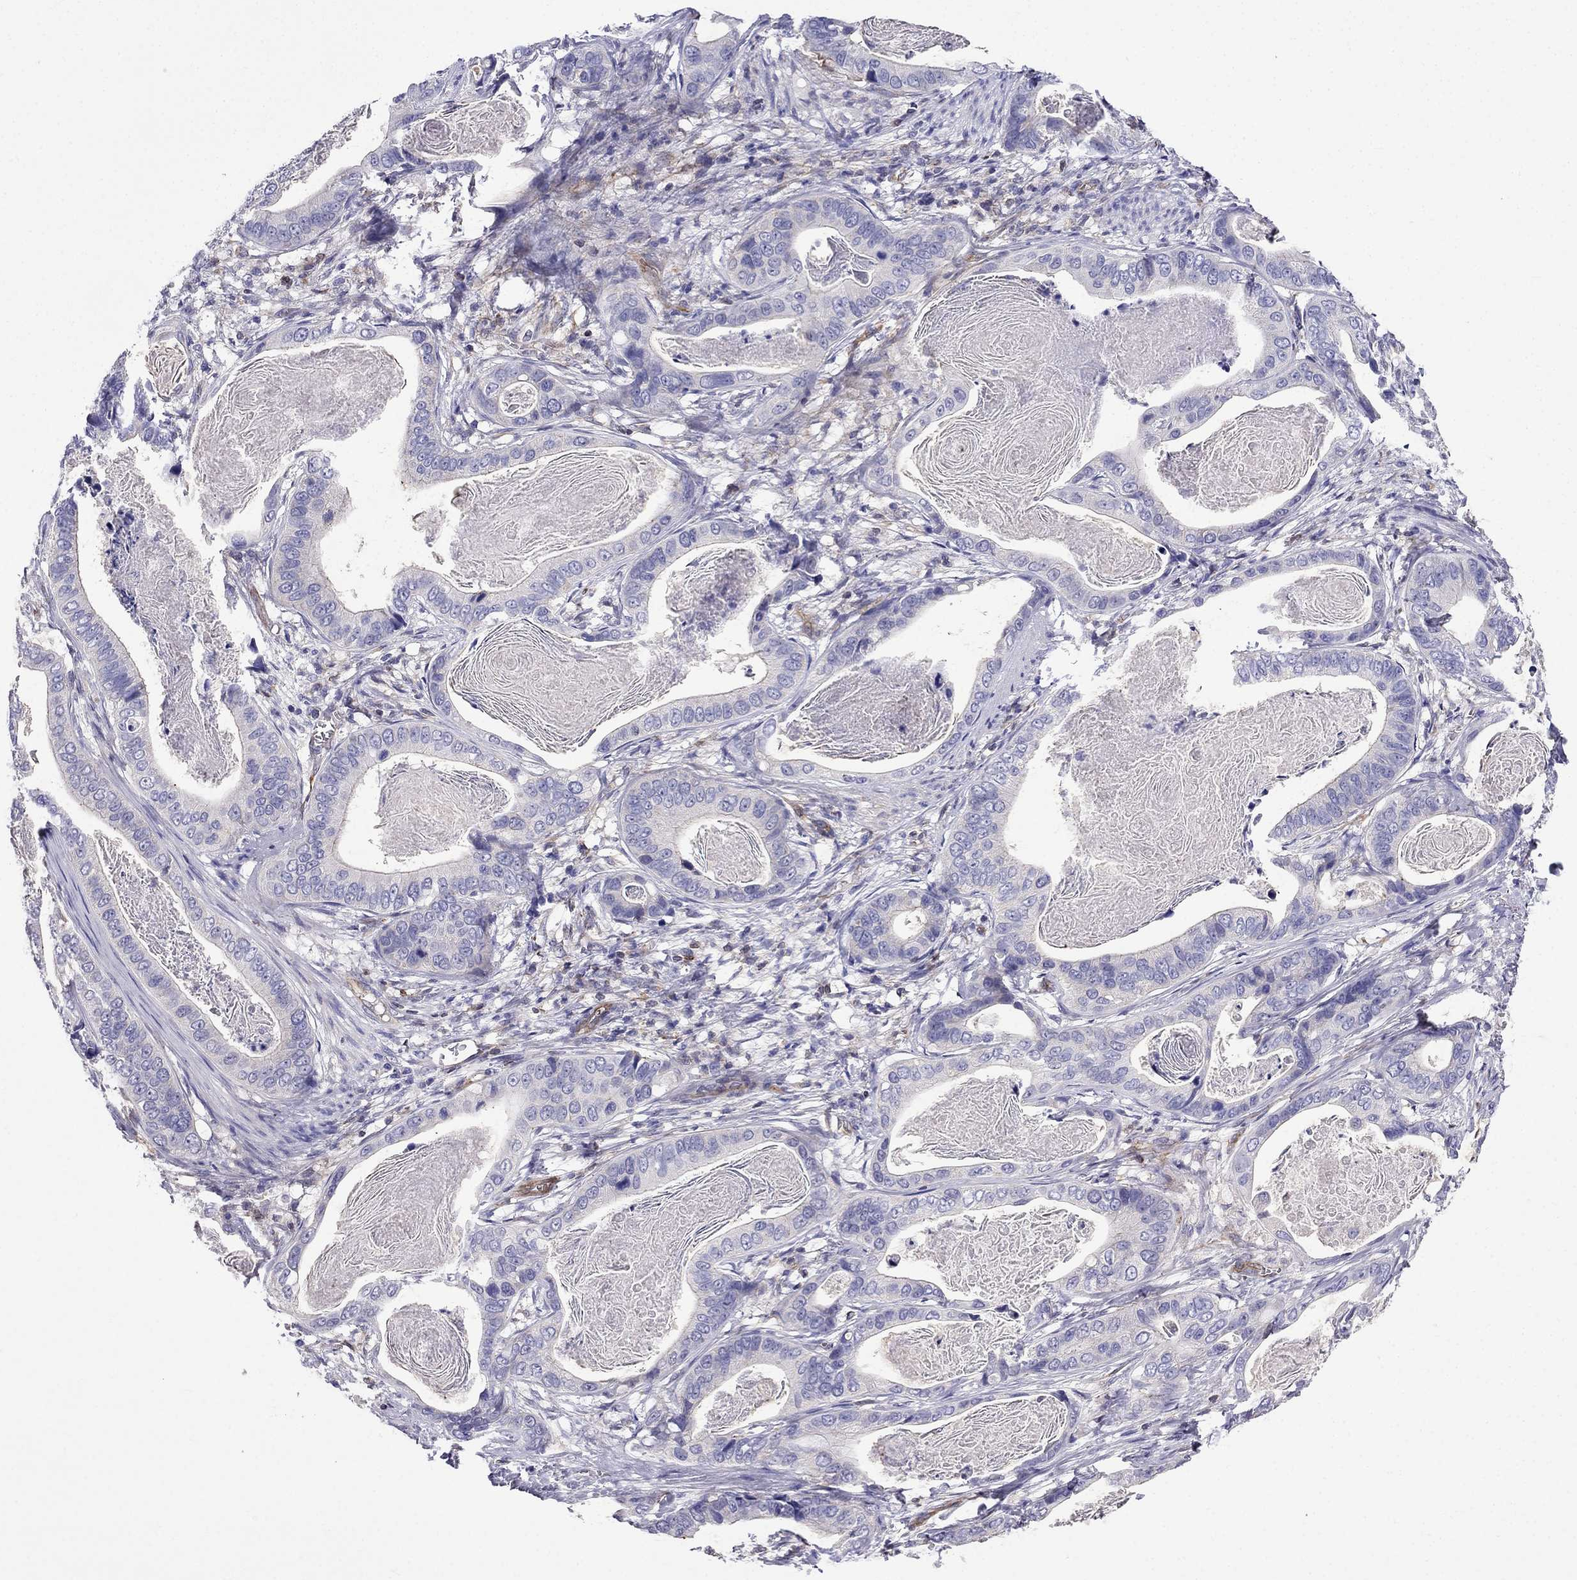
{"staining": {"intensity": "negative", "quantity": "none", "location": "none"}, "tissue": "stomach cancer", "cell_type": "Tumor cells", "image_type": "cancer", "snomed": [{"axis": "morphology", "description": "Adenocarcinoma, NOS"}, {"axis": "topography", "description": "Stomach"}], "caption": "Immunohistochemical staining of adenocarcinoma (stomach) exhibits no significant staining in tumor cells.", "gene": "GNAL", "patient": {"sex": "male", "age": 84}}